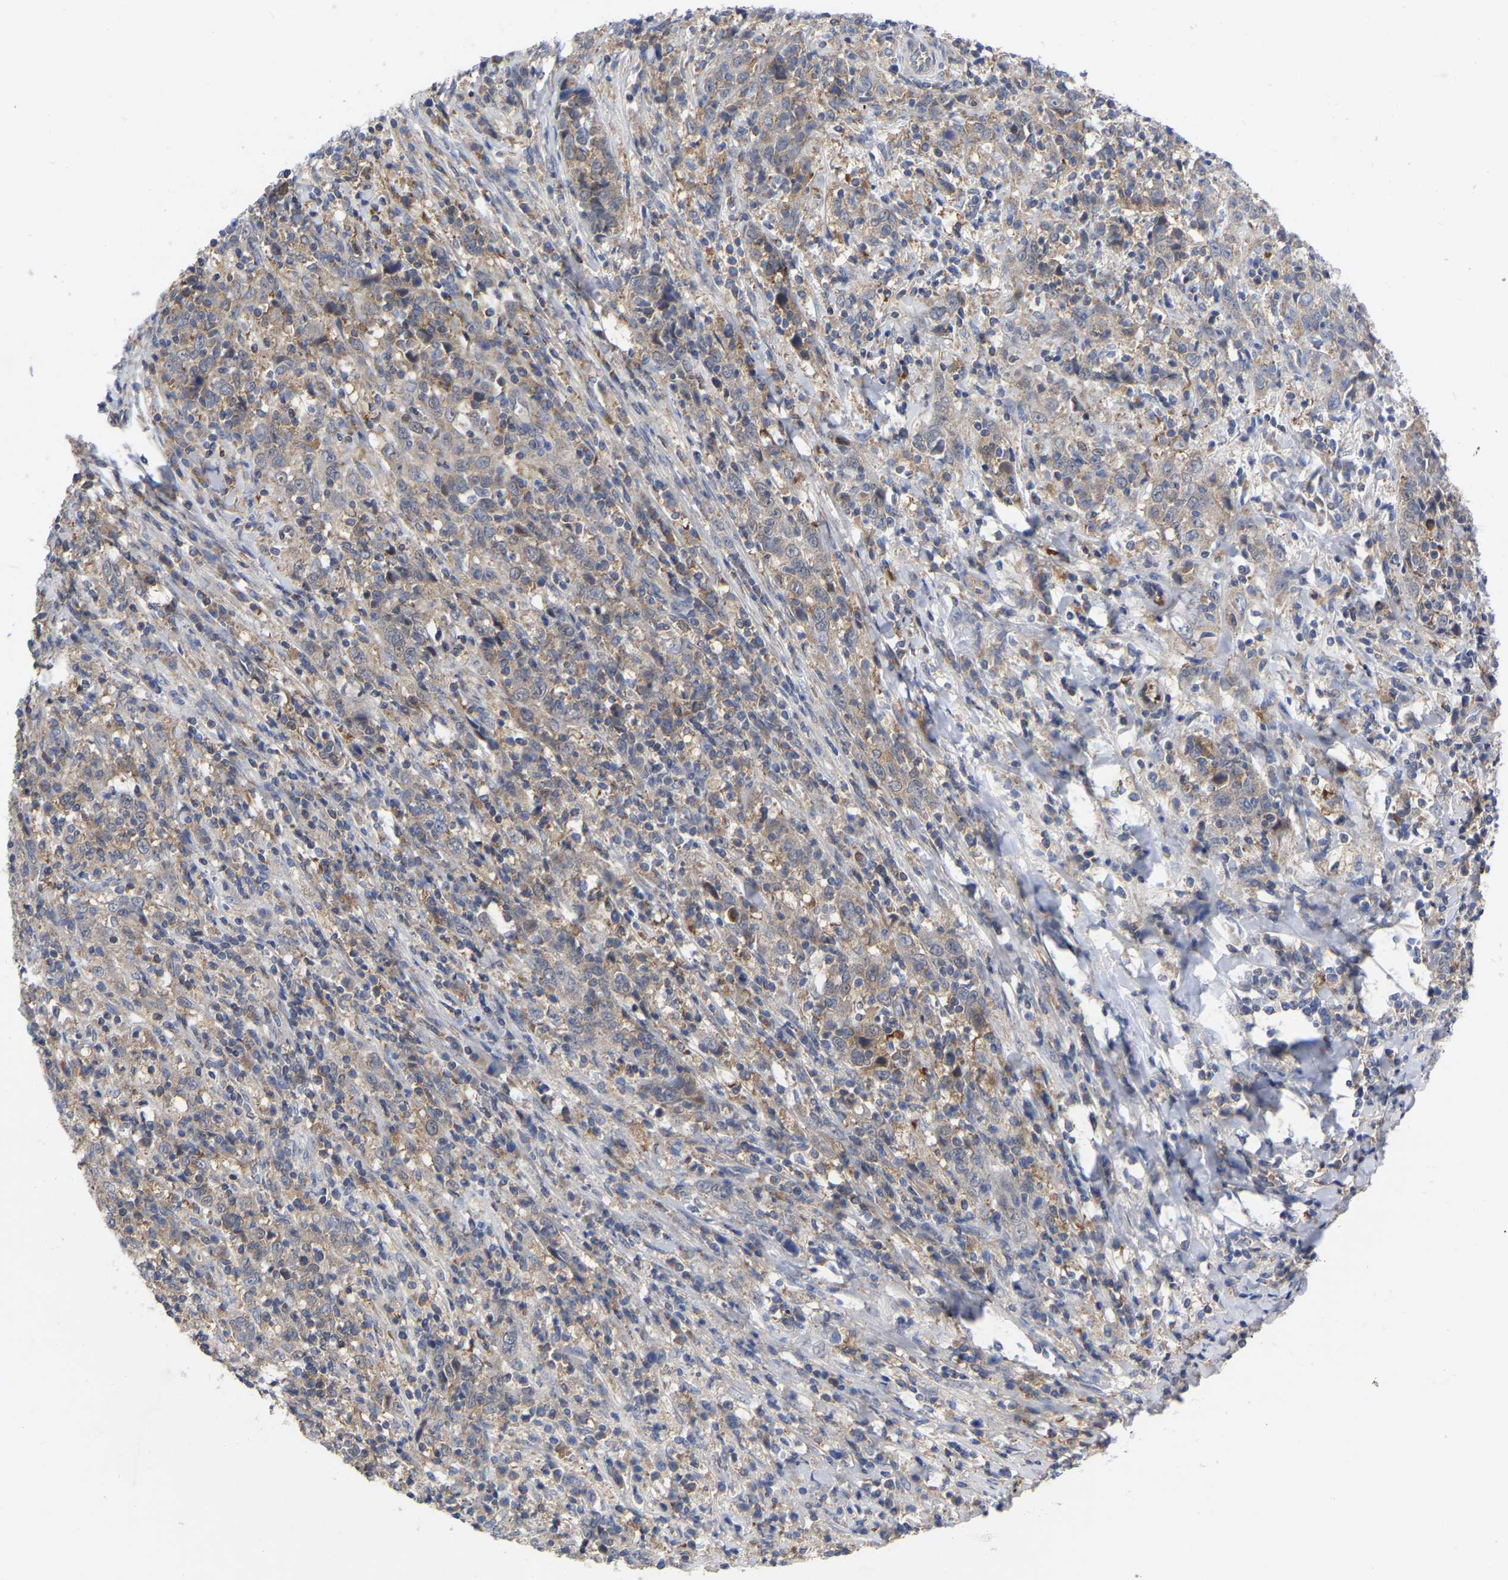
{"staining": {"intensity": "weak", "quantity": "25%-75%", "location": "cytoplasmic/membranous"}, "tissue": "cervical cancer", "cell_type": "Tumor cells", "image_type": "cancer", "snomed": [{"axis": "morphology", "description": "Squamous cell carcinoma, NOS"}, {"axis": "topography", "description": "Cervix"}], "caption": "Tumor cells display low levels of weak cytoplasmic/membranous staining in approximately 25%-75% of cells in human cervical squamous cell carcinoma.", "gene": "TCP1", "patient": {"sex": "female", "age": 46}}